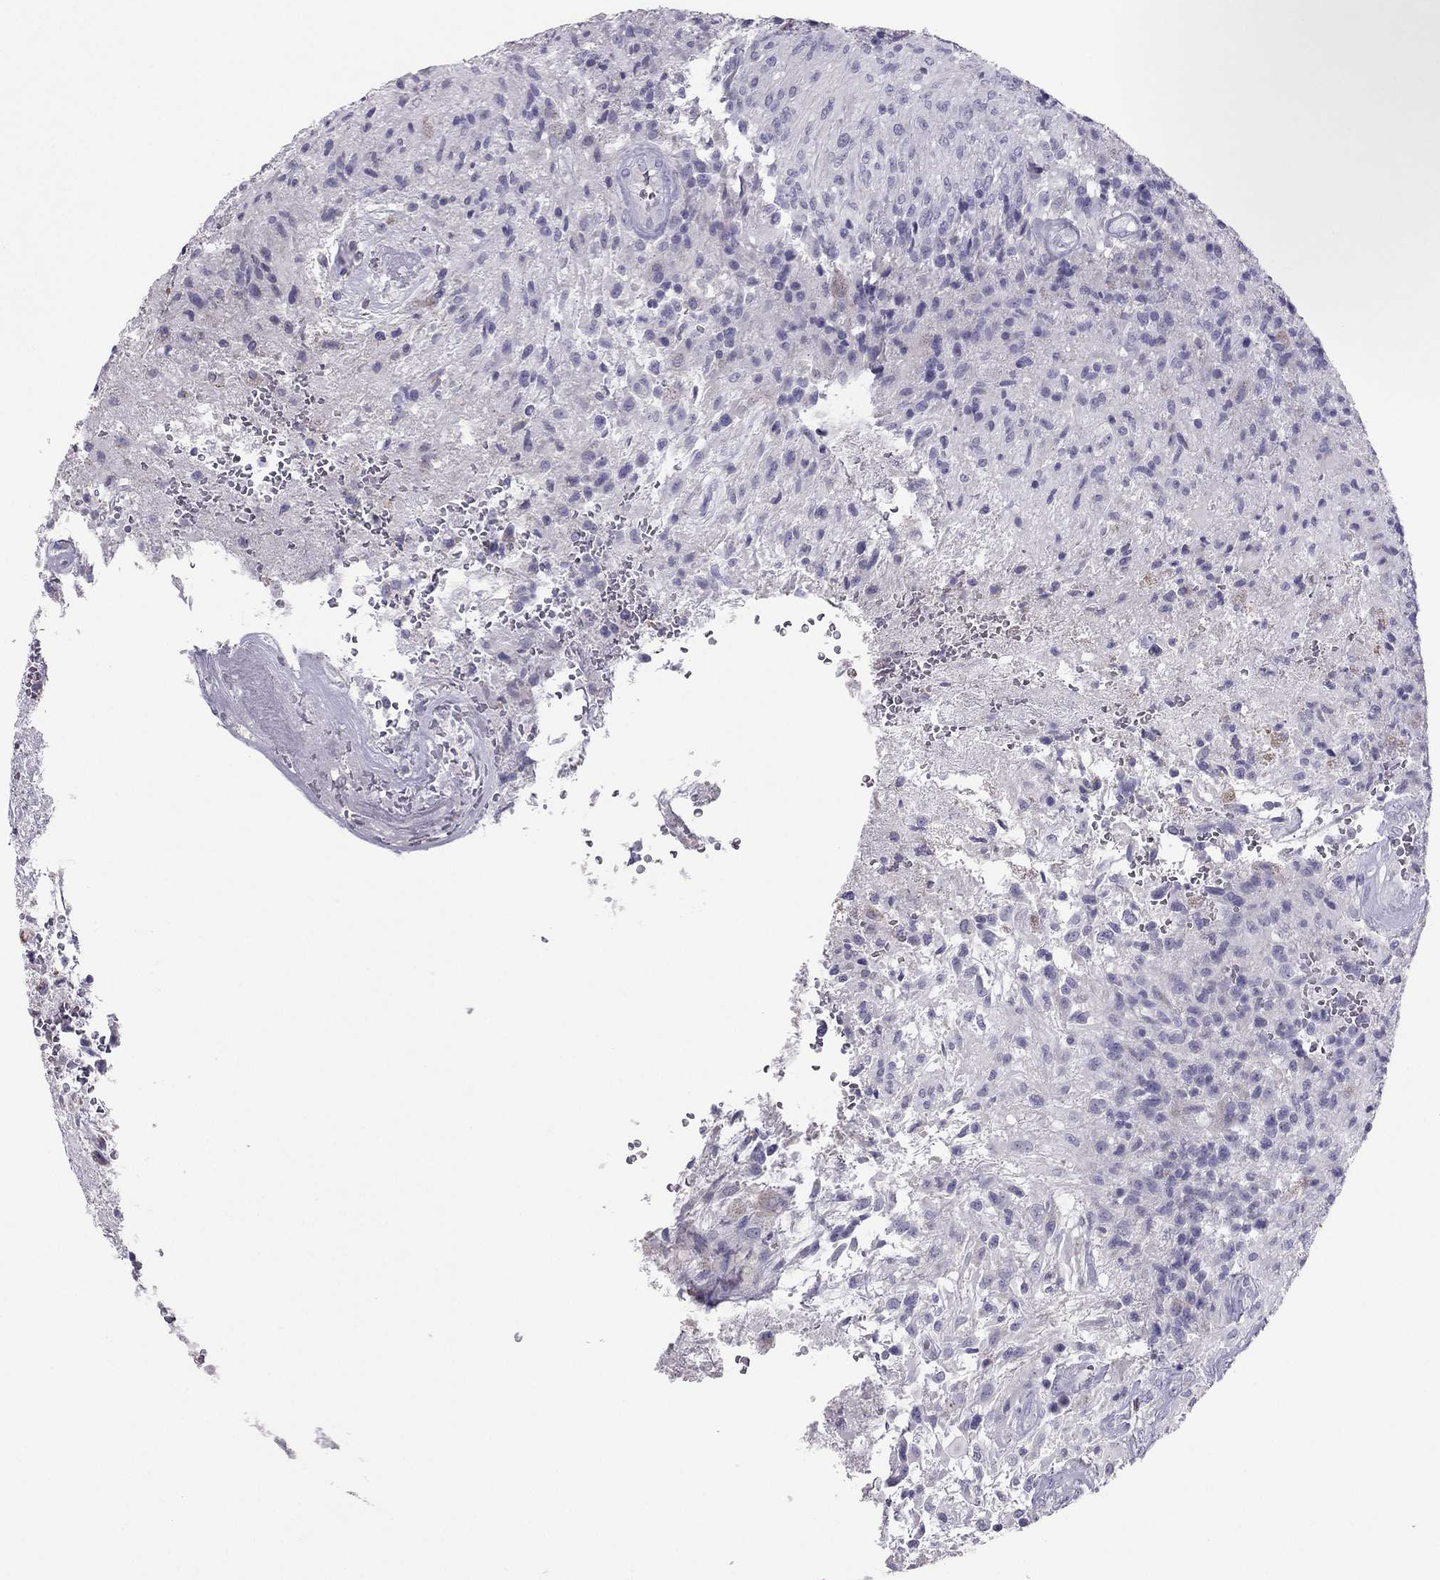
{"staining": {"intensity": "negative", "quantity": "none", "location": "none"}, "tissue": "glioma", "cell_type": "Tumor cells", "image_type": "cancer", "snomed": [{"axis": "morphology", "description": "Glioma, malignant, High grade"}, {"axis": "topography", "description": "Brain"}], "caption": "Immunohistochemistry photomicrograph of neoplastic tissue: glioma stained with DAB displays no significant protein positivity in tumor cells. (DAB (3,3'-diaminobenzidine) immunohistochemistry (IHC) visualized using brightfield microscopy, high magnification).", "gene": "RGS8", "patient": {"sex": "male", "age": 56}}